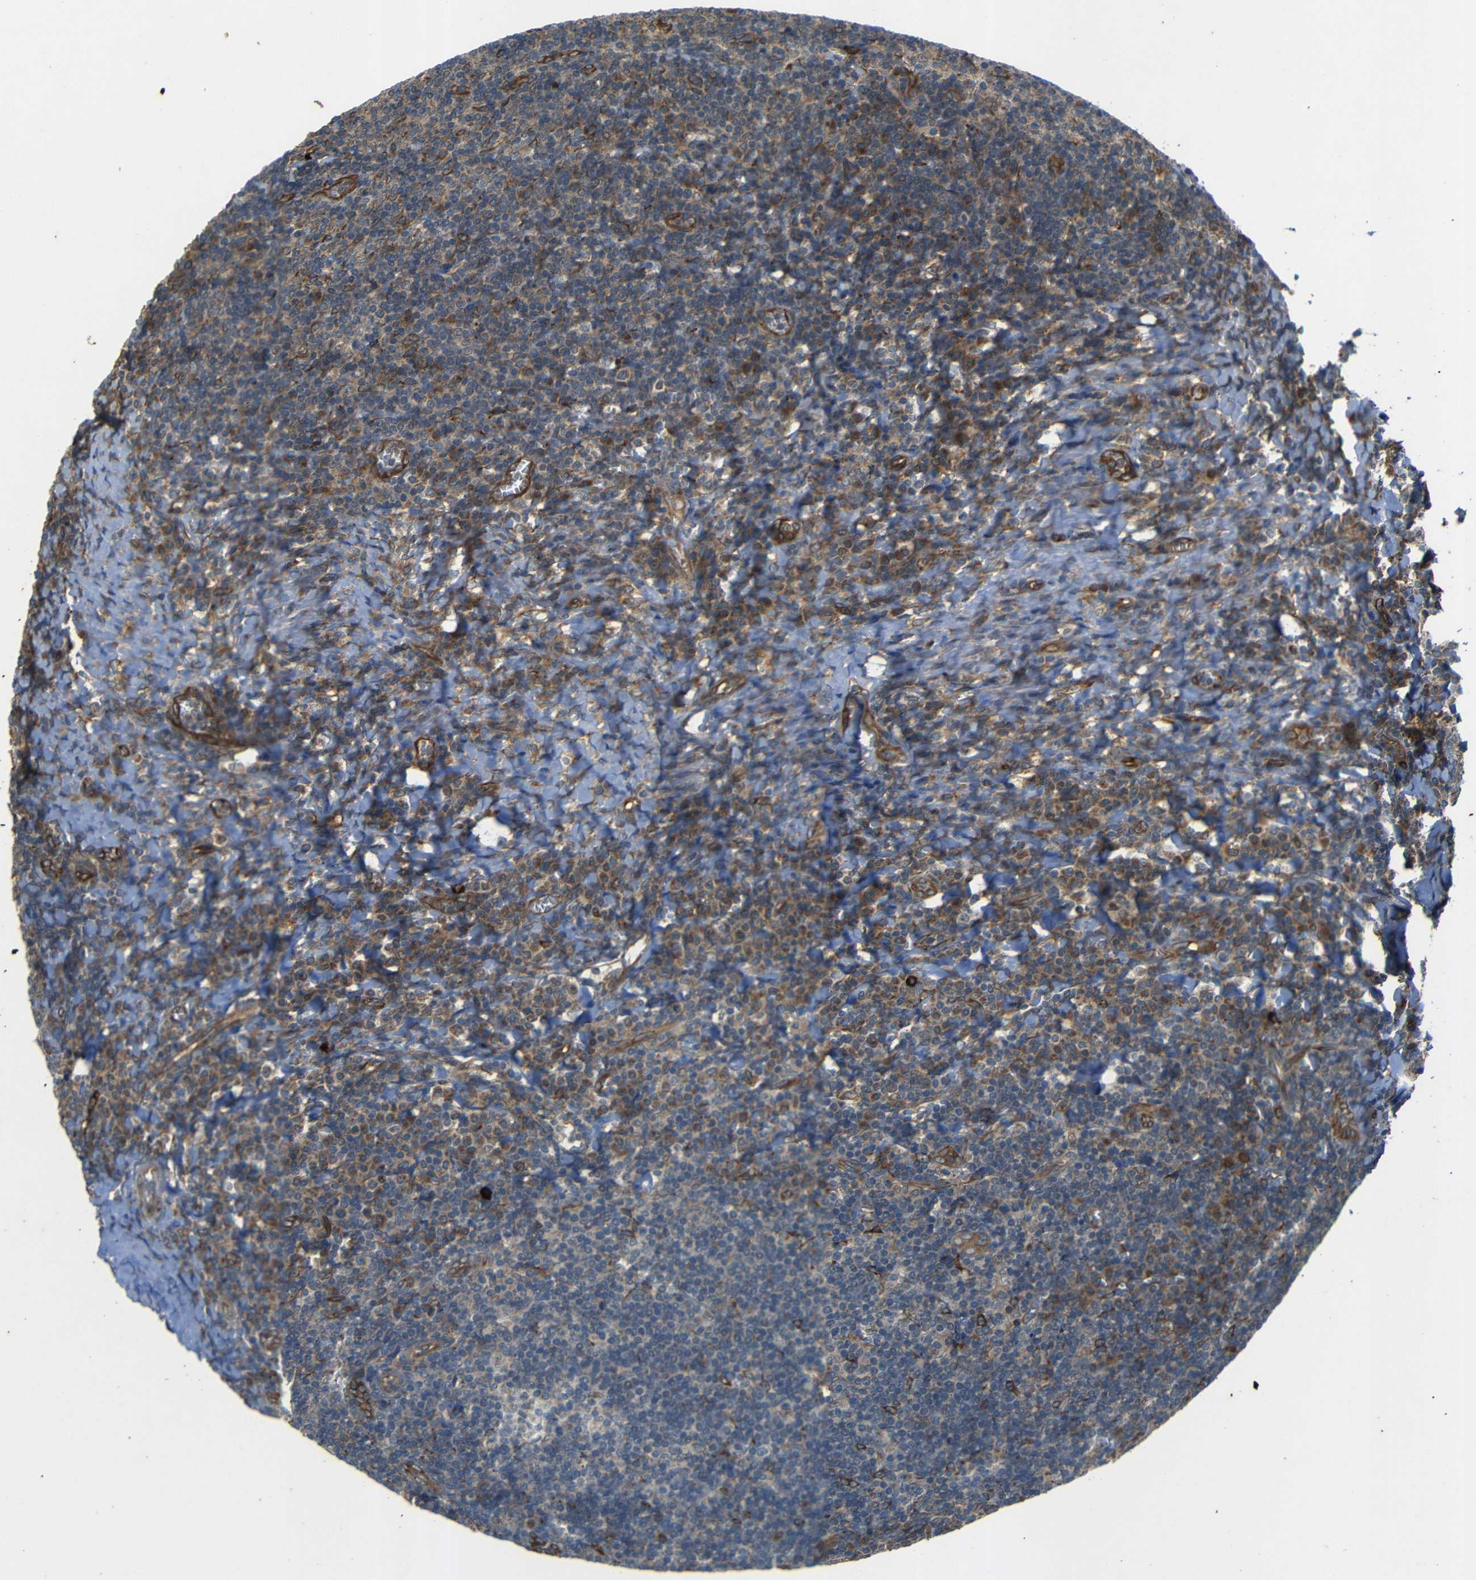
{"staining": {"intensity": "moderate", "quantity": "25%-75%", "location": "cytoplasmic/membranous"}, "tissue": "tonsil", "cell_type": "Germinal center cells", "image_type": "normal", "snomed": [{"axis": "morphology", "description": "Normal tissue, NOS"}, {"axis": "topography", "description": "Tonsil"}], "caption": "Unremarkable tonsil was stained to show a protein in brown. There is medium levels of moderate cytoplasmic/membranous positivity in approximately 25%-75% of germinal center cells. The protein of interest is stained brown, and the nuclei are stained in blue (DAB (3,3'-diaminobenzidine) IHC with brightfield microscopy, high magnification).", "gene": "TRPC1", "patient": {"sex": "male", "age": 37}}